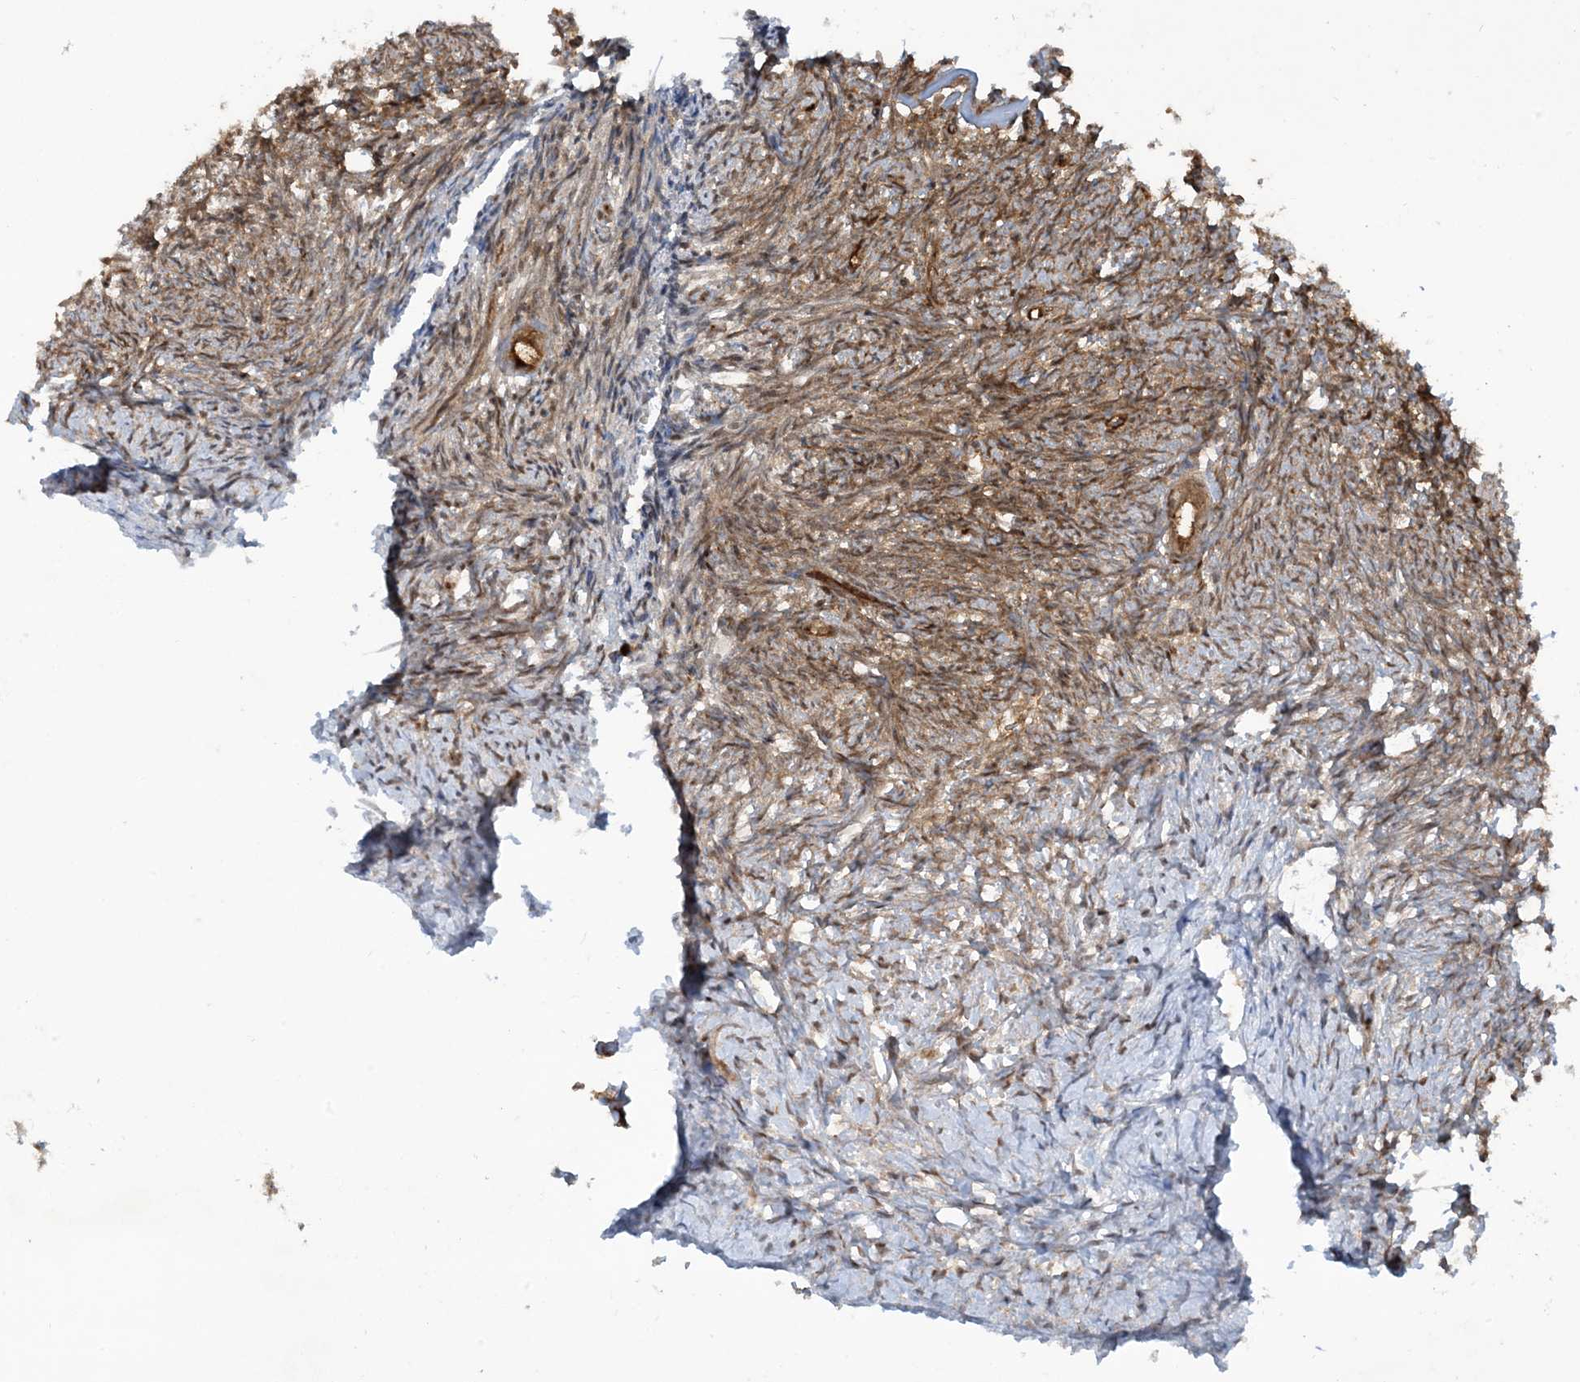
{"staining": {"intensity": "moderate", "quantity": ">75%", "location": "cytoplasmic/membranous"}, "tissue": "ovary", "cell_type": "Ovarian stroma cells", "image_type": "normal", "snomed": [{"axis": "morphology", "description": "Normal tissue, NOS"}, {"axis": "topography", "description": "Ovary"}], "caption": "Immunohistochemistry (IHC) of benign human ovary exhibits medium levels of moderate cytoplasmic/membranous expression in approximately >75% of ovarian stroma cells. (DAB IHC with brightfield microscopy, high magnification).", "gene": "CERT1", "patient": {"sex": "female", "age": 41}}